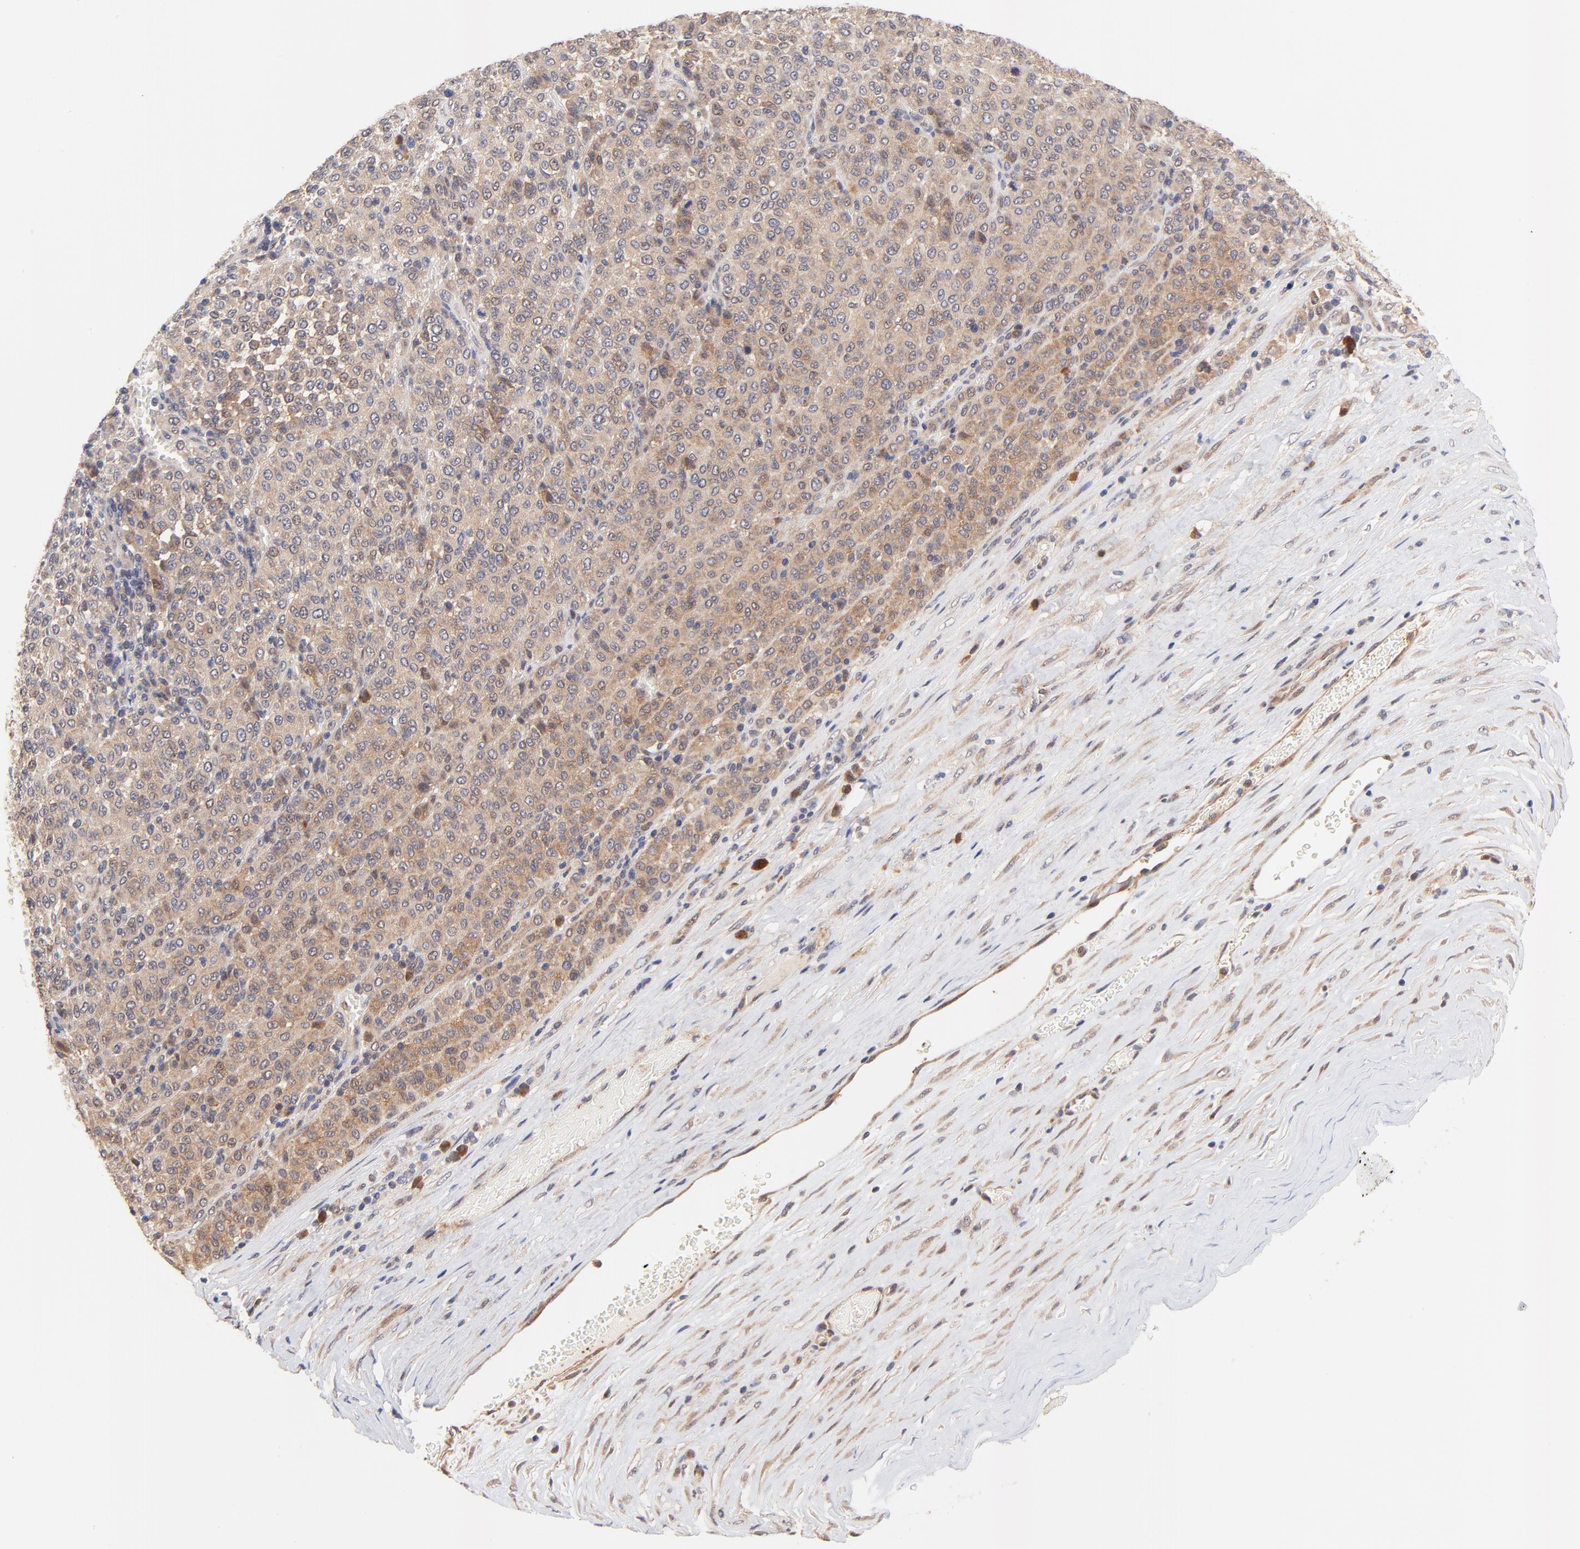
{"staining": {"intensity": "moderate", "quantity": ">75%", "location": "cytoplasmic/membranous"}, "tissue": "melanoma", "cell_type": "Tumor cells", "image_type": "cancer", "snomed": [{"axis": "morphology", "description": "Malignant melanoma, Metastatic site"}, {"axis": "topography", "description": "Pancreas"}], "caption": "IHC histopathology image of neoplastic tissue: human malignant melanoma (metastatic site) stained using immunohistochemistry (IHC) exhibits medium levels of moderate protein expression localized specifically in the cytoplasmic/membranous of tumor cells, appearing as a cytoplasmic/membranous brown color.", "gene": "TXNL1", "patient": {"sex": "female", "age": 30}}